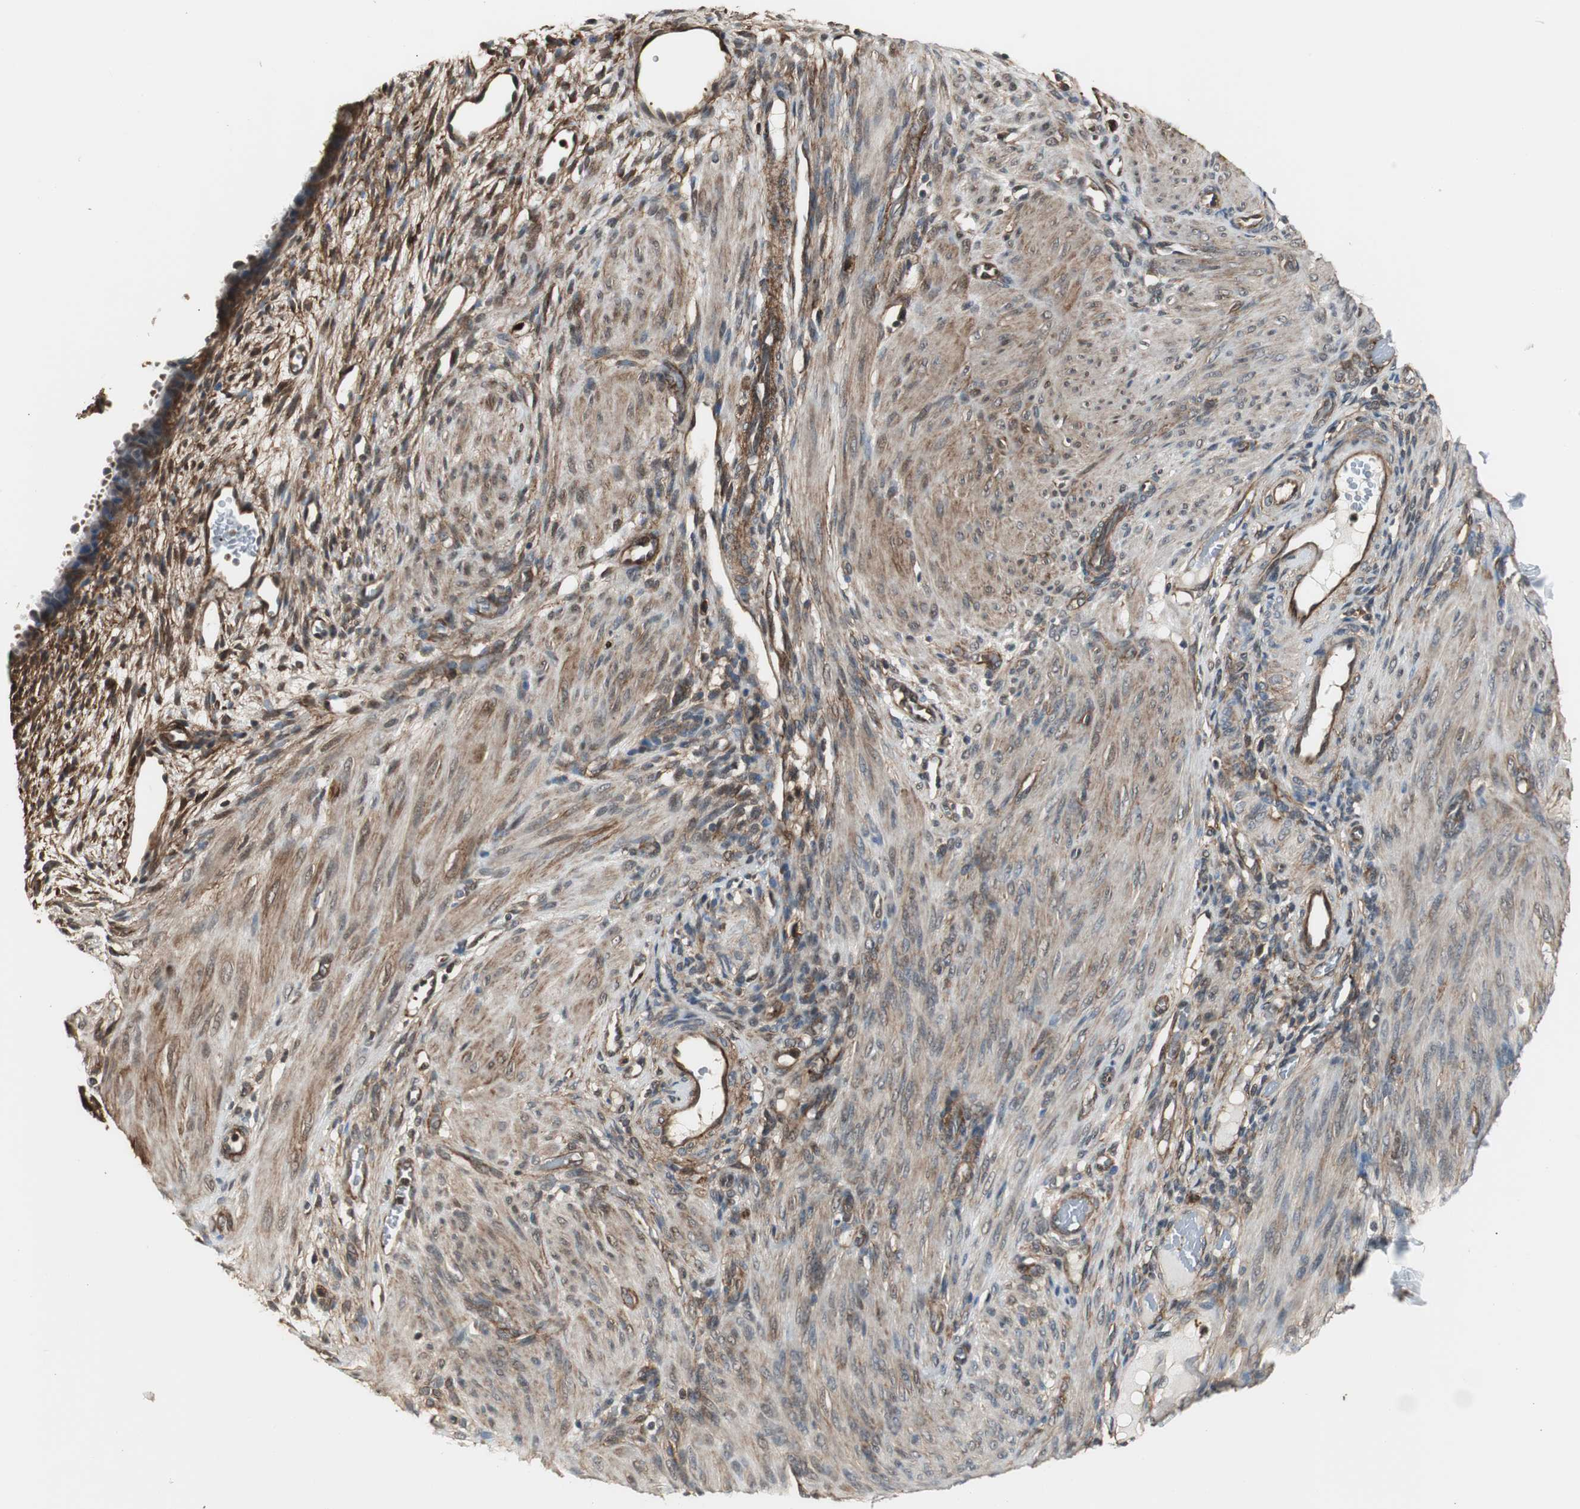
{"staining": {"intensity": "strong", "quantity": ">75%", "location": "cytoplasmic/membranous"}, "tissue": "endometrium", "cell_type": "Cells in endometrial stroma", "image_type": "normal", "snomed": [{"axis": "morphology", "description": "Normal tissue, NOS"}, {"axis": "topography", "description": "Endometrium"}], "caption": "A micrograph showing strong cytoplasmic/membranous staining in about >75% of cells in endometrial stroma in normal endometrium, as visualized by brown immunohistochemical staining.", "gene": "PTPN11", "patient": {"sex": "female", "age": 72}}